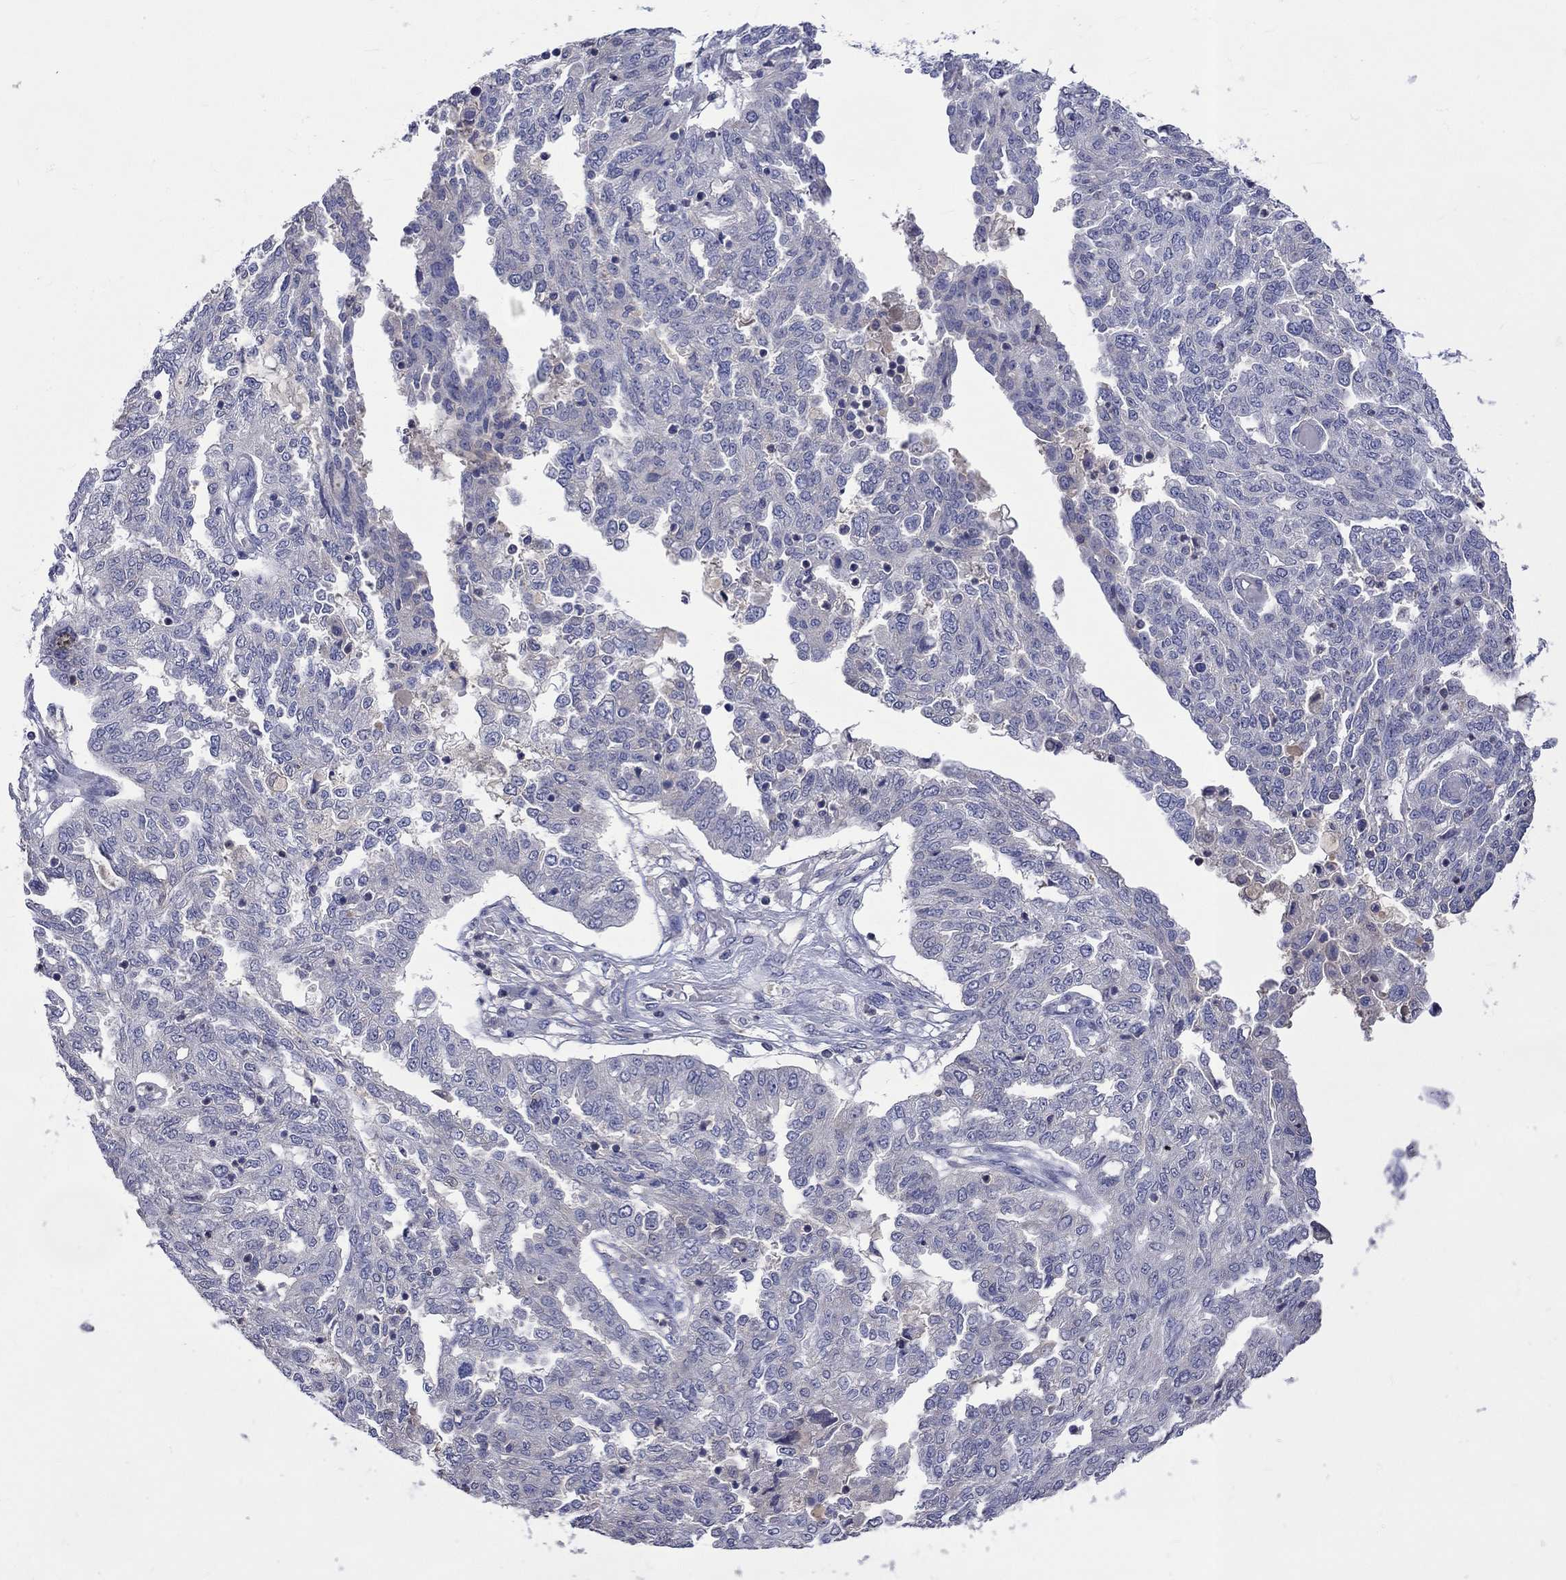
{"staining": {"intensity": "negative", "quantity": "none", "location": "none"}, "tissue": "ovarian cancer", "cell_type": "Tumor cells", "image_type": "cancer", "snomed": [{"axis": "morphology", "description": "Cystadenocarcinoma, serous, NOS"}, {"axis": "topography", "description": "Ovary"}], "caption": "A high-resolution photomicrograph shows immunohistochemistry (IHC) staining of ovarian cancer (serous cystadenocarcinoma), which demonstrates no significant positivity in tumor cells.", "gene": "LRFN4", "patient": {"sex": "female", "age": 67}}